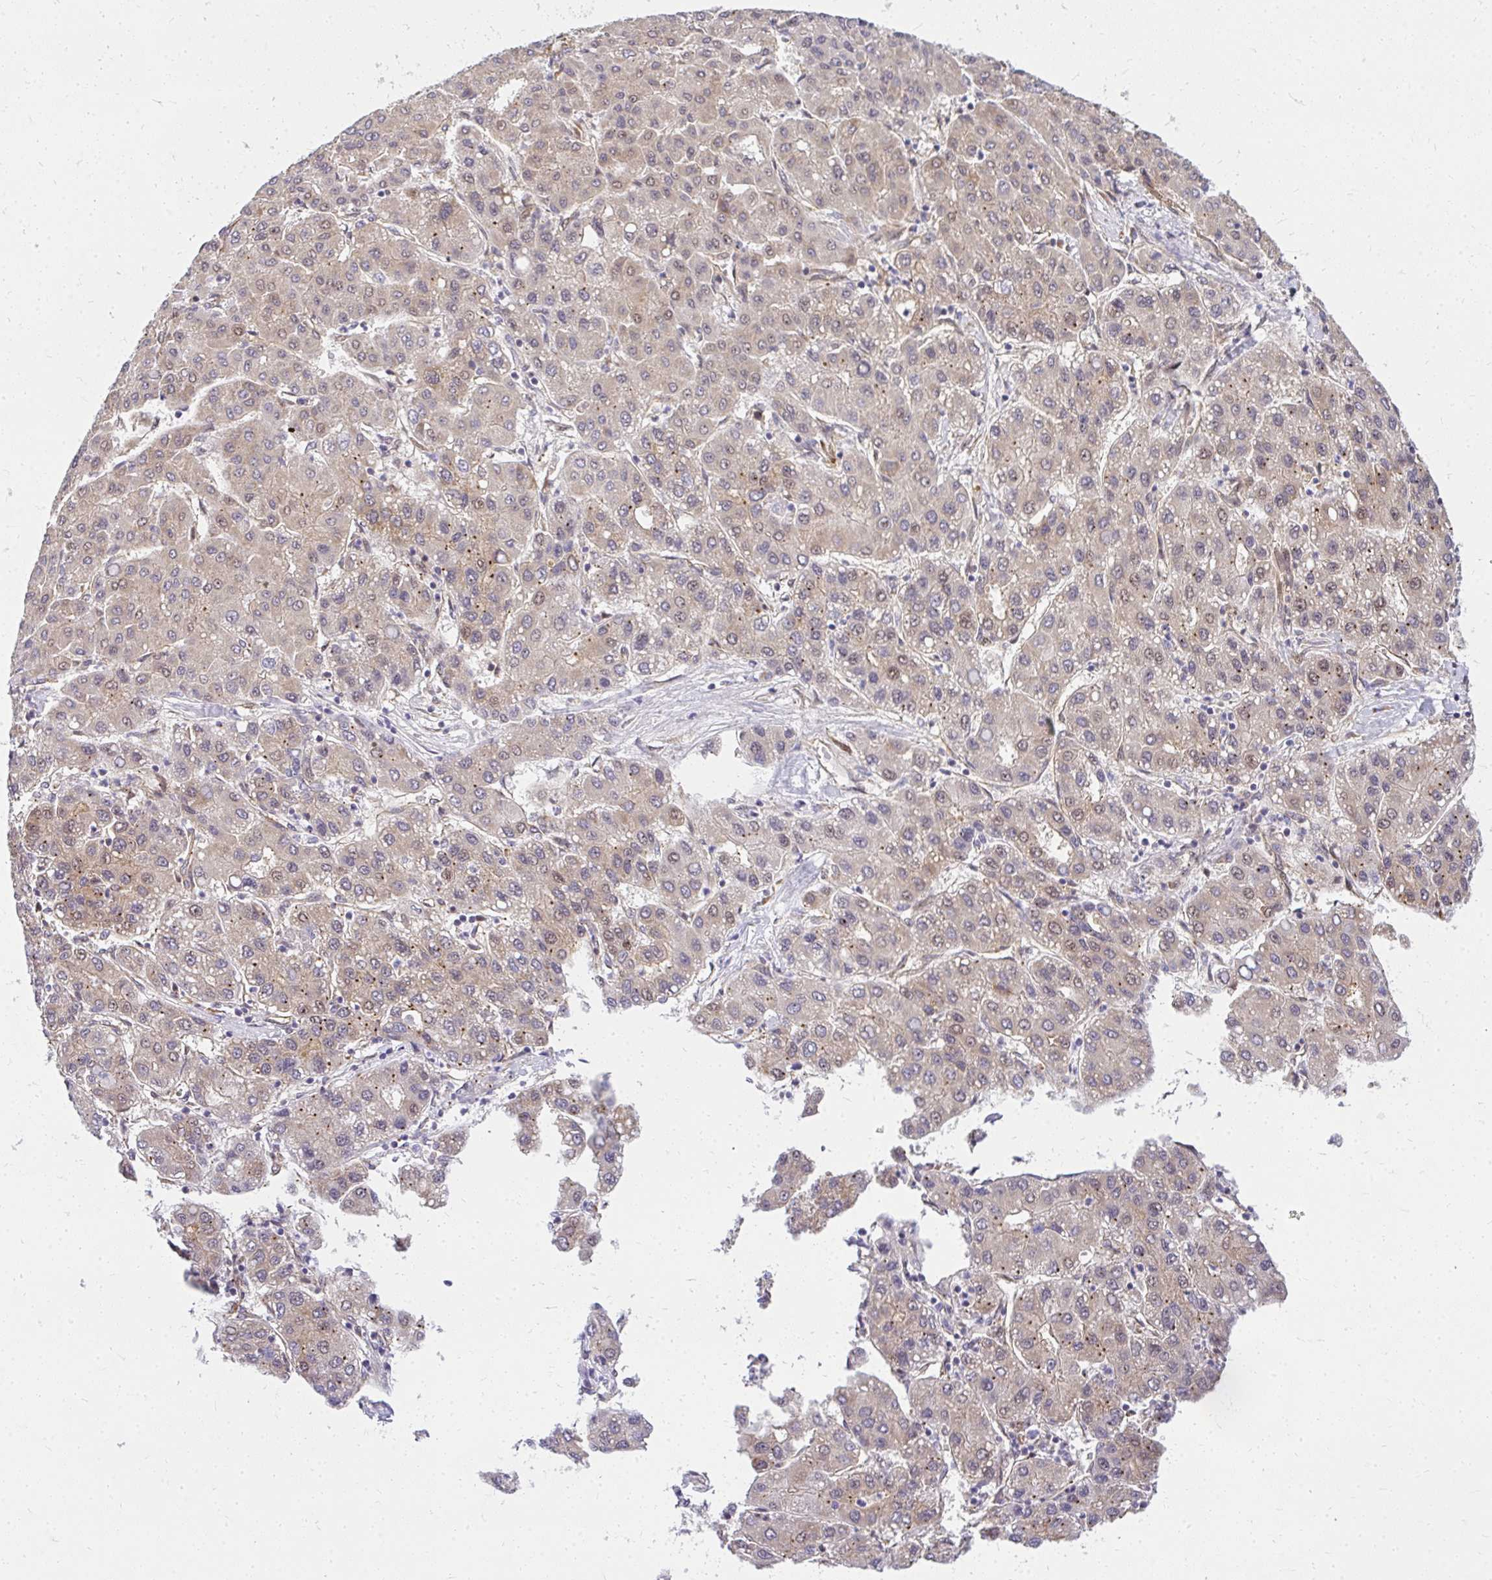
{"staining": {"intensity": "moderate", "quantity": "<25%", "location": "cytoplasmic/membranous"}, "tissue": "liver cancer", "cell_type": "Tumor cells", "image_type": "cancer", "snomed": [{"axis": "morphology", "description": "Carcinoma, Hepatocellular, NOS"}, {"axis": "topography", "description": "Liver"}], "caption": "DAB immunohistochemical staining of liver cancer exhibits moderate cytoplasmic/membranous protein expression in about <25% of tumor cells.", "gene": "RSKR", "patient": {"sex": "male", "age": 65}}